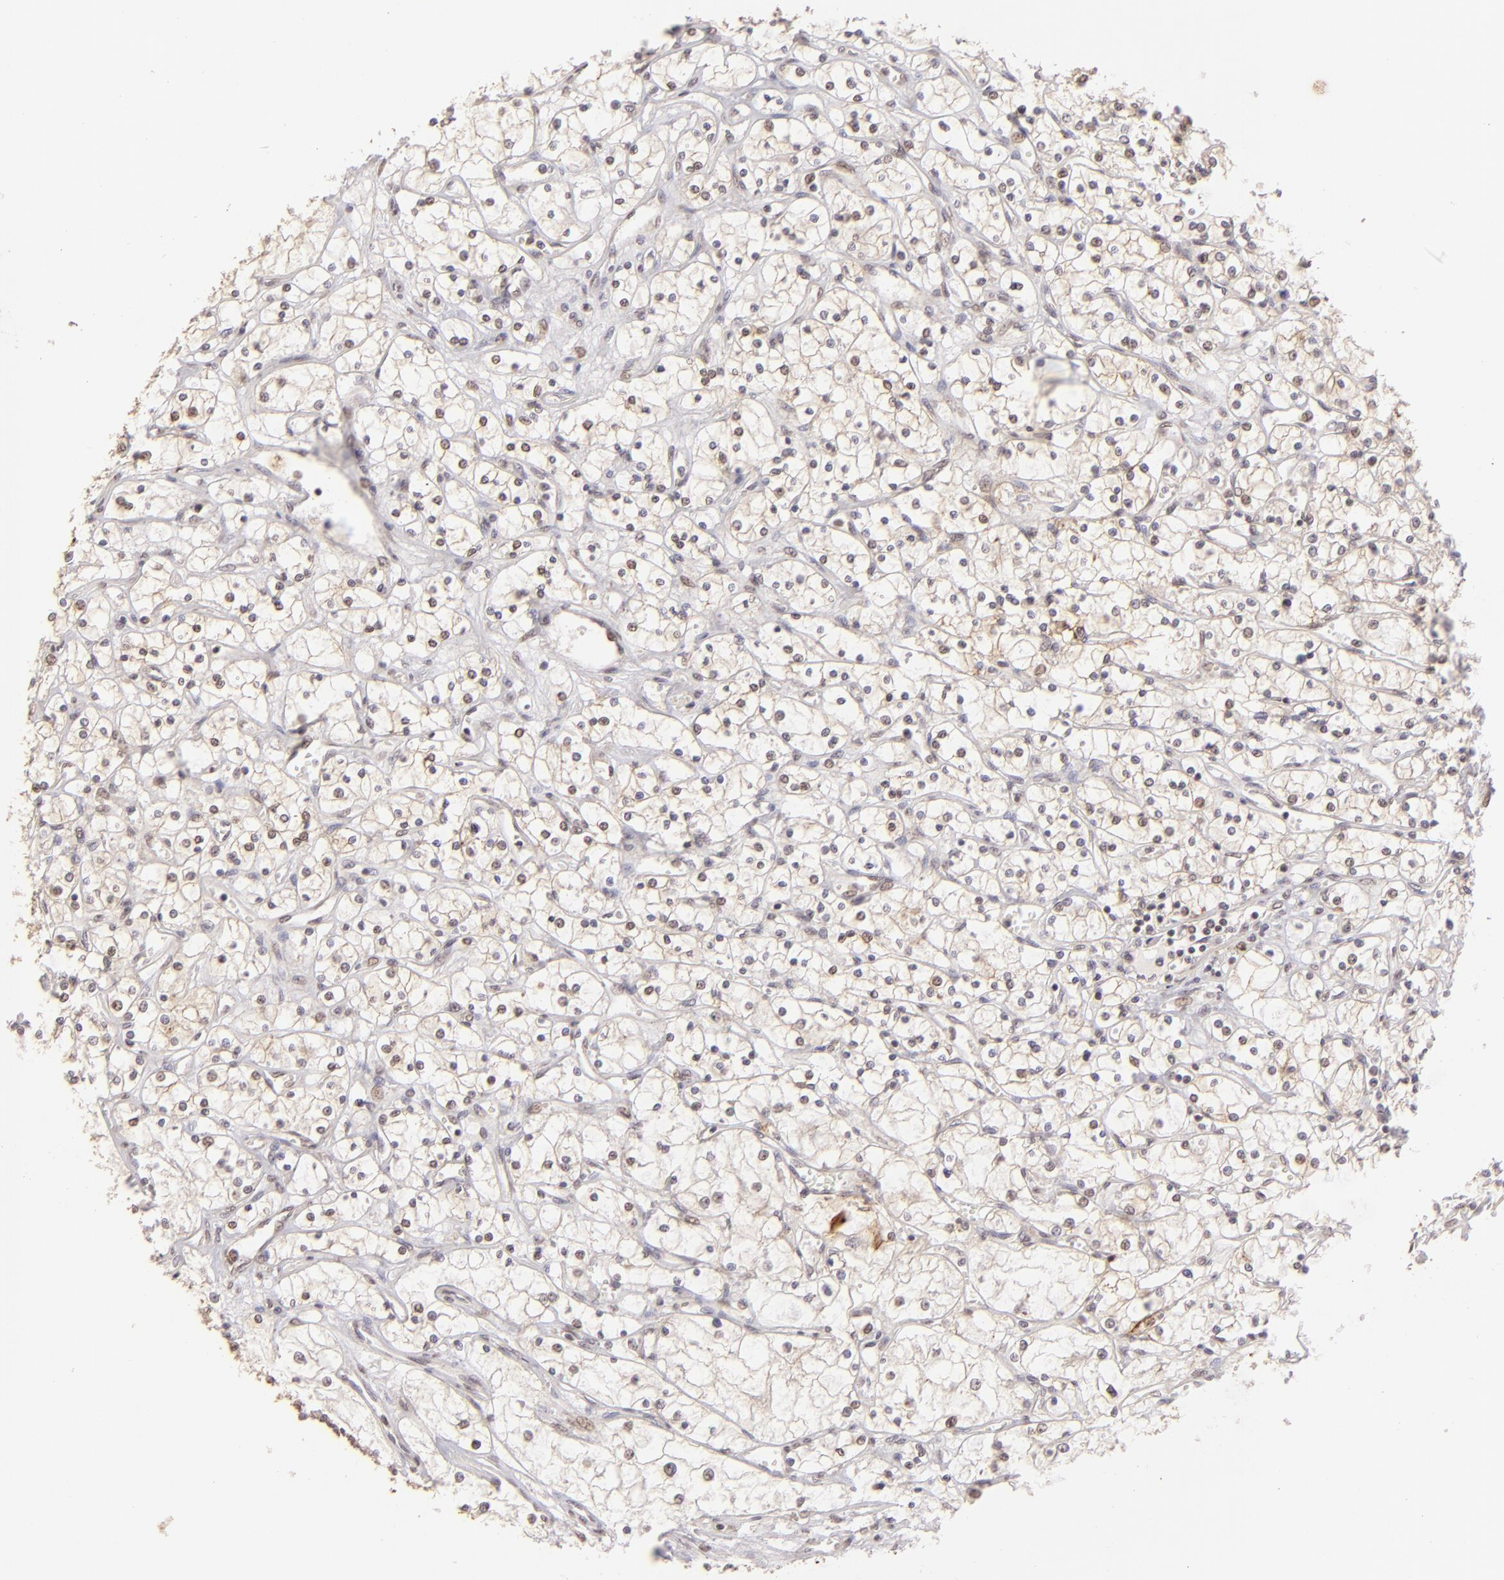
{"staining": {"intensity": "weak", "quantity": "<25%", "location": "nuclear"}, "tissue": "renal cancer", "cell_type": "Tumor cells", "image_type": "cancer", "snomed": [{"axis": "morphology", "description": "Adenocarcinoma, NOS"}, {"axis": "topography", "description": "Kidney"}], "caption": "IHC histopathology image of neoplastic tissue: adenocarcinoma (renal) stained with DAB displays no significant protein expression in tumor cells. (DAB immunohistochemistry, high magnification).", "gene": "CLDN1", "patient": {"sex": "male", "age": 61}}